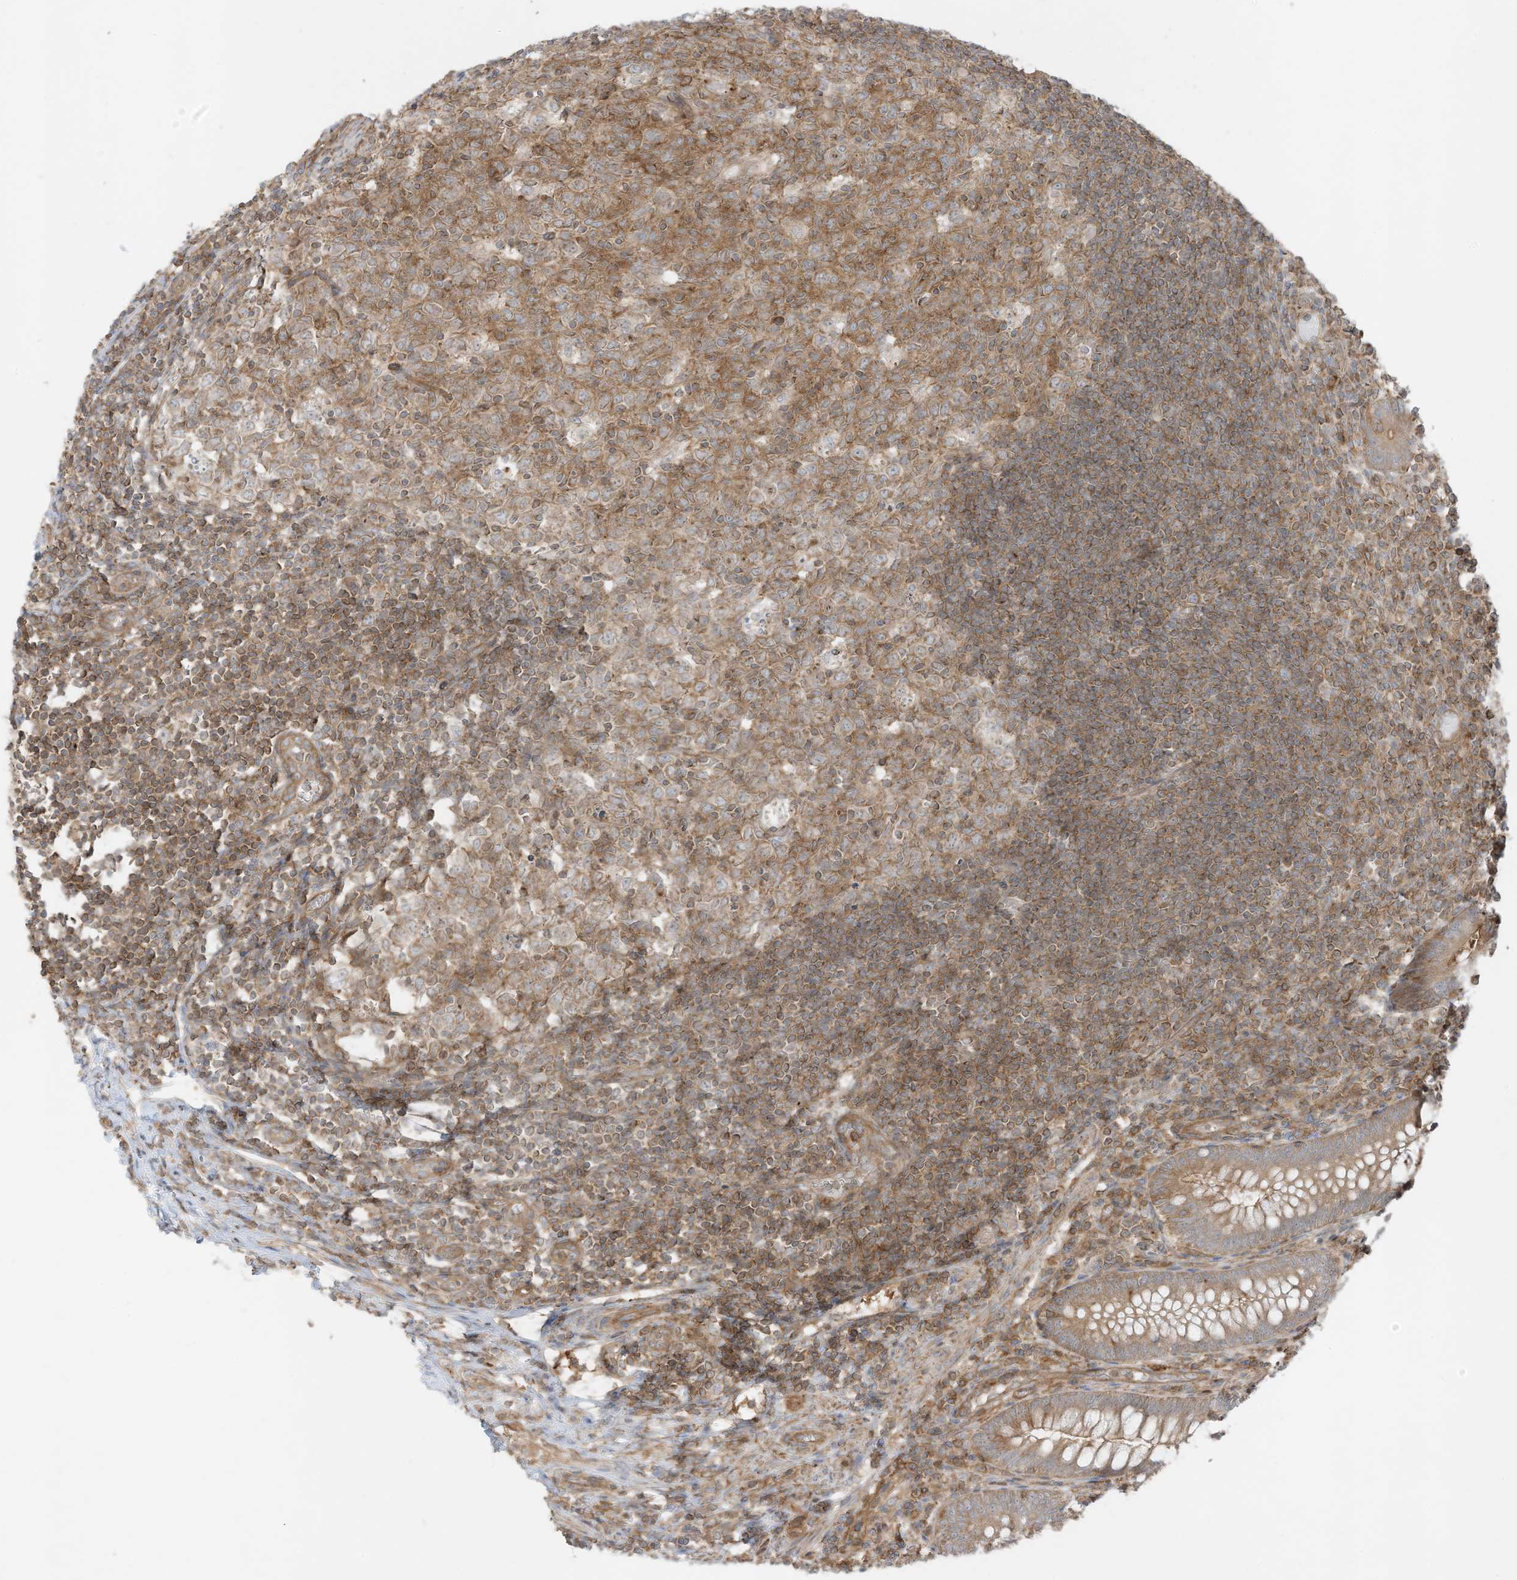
{"staining": {"intensity": "moderate", "quantity": ">75%", "location": "cytoplasmic/membranous"}, "tissue": "appendix", "cell_type": "Glandular cells", "image_type": "normal", "snomed": [{"axis": "morphology", "description": "Normal tissue, NOS"}, {"axis": "topography", "description": "Appendix"}], "caption": "A micrograph of human appendix stained for a protein demonstrates moderate cytoplasmic/membranous brown staining in glandular cells.", "gene": "SLC25A12", "patient": {"sex": "male", "age": 14}}